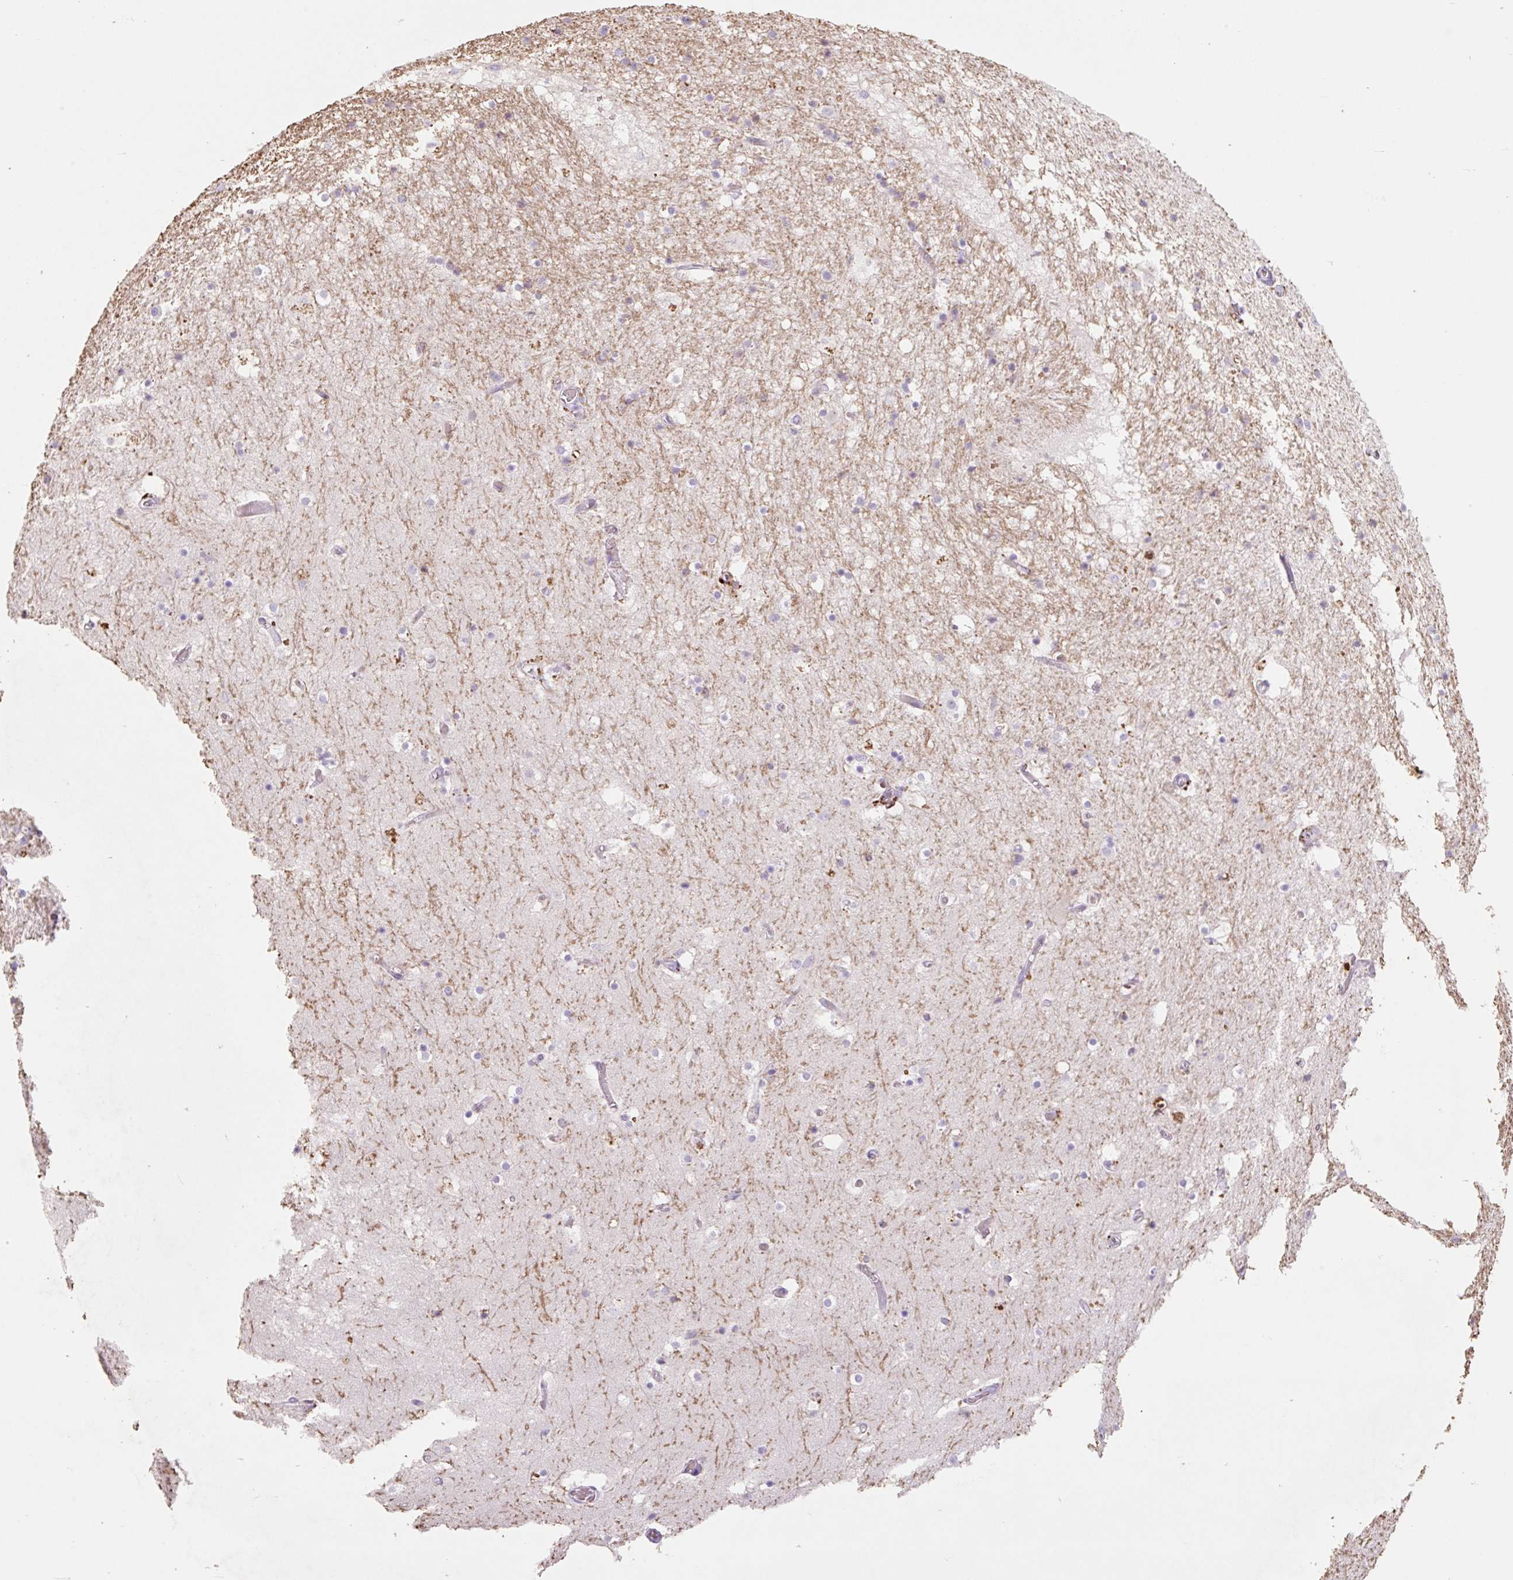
{"staining": {"intensity": "negative", "quantity": "none", "location": "none"}, "tissue": "hippocampus", "cell_type": "Glial cells", "image_type": "normal", "snomed": [{"axis": "morphology", "description": "Normal tissue, NOS"}, {"axis": "topography", "description": "Hippocampus"}], "caption": "Benign hippocampus was stained to show a protein in brown. There is no significant expression in glial cells.", "gene": "HEXA", "patient": {"sex": "female", "age": 52}}